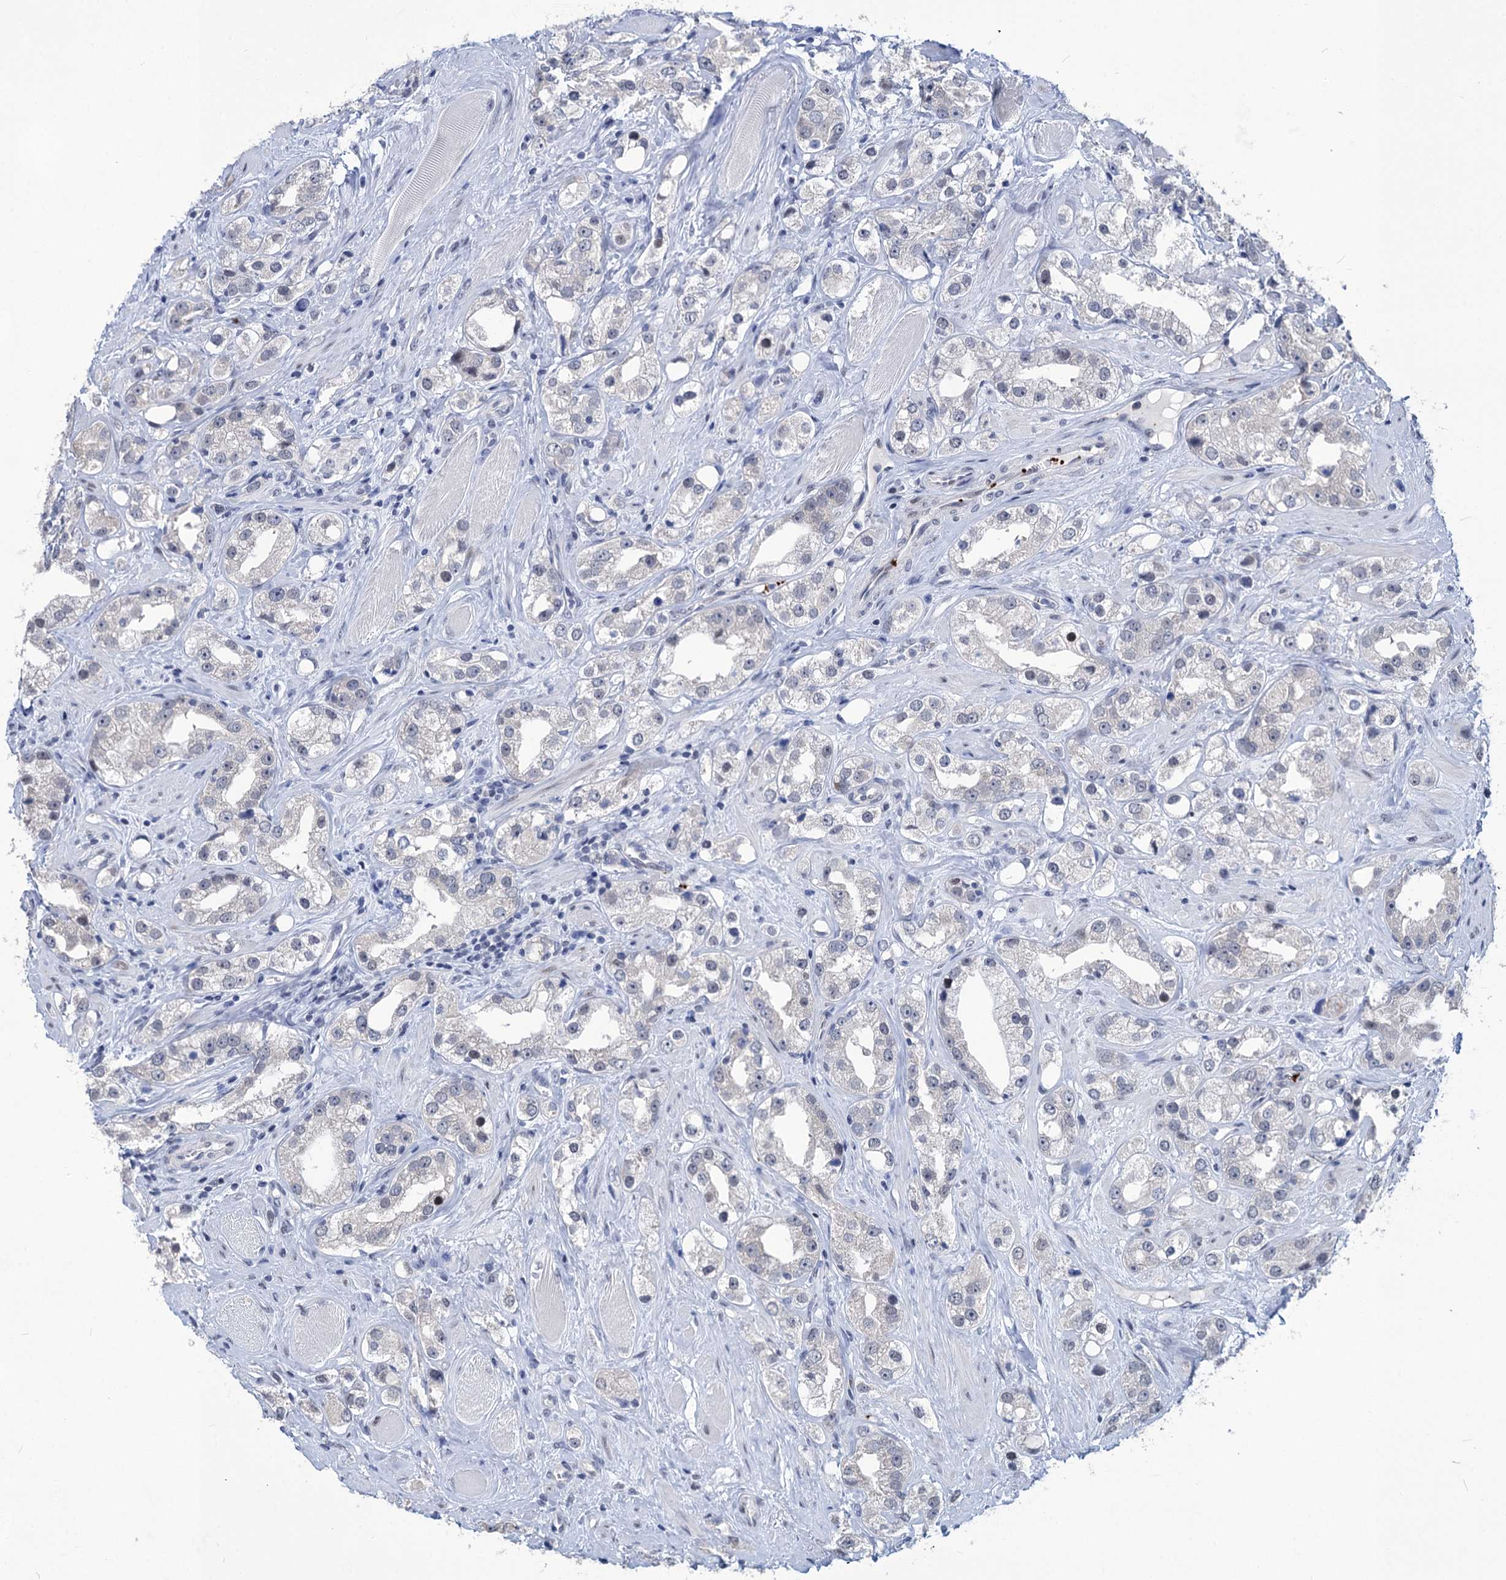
{"staining": {"intensity": "negative", "quantity": "none", "location": "none"}, "tissue": "prostate cancer", "cell_type": "Tumor cells", "image_type": "cancer", "snomed": [{"axis": "morphology", "description": "Adenocarcinoma, NOS"}, {"axis": "topography", "description": "Prostate"}], "caption": "Prostate cancer (adenocarcinoma) stained for a protein using immunohistochemistry reveals no positivity tumor cells.", "gene": "MON2", "patient": {"sex": "male", "age": 79}}